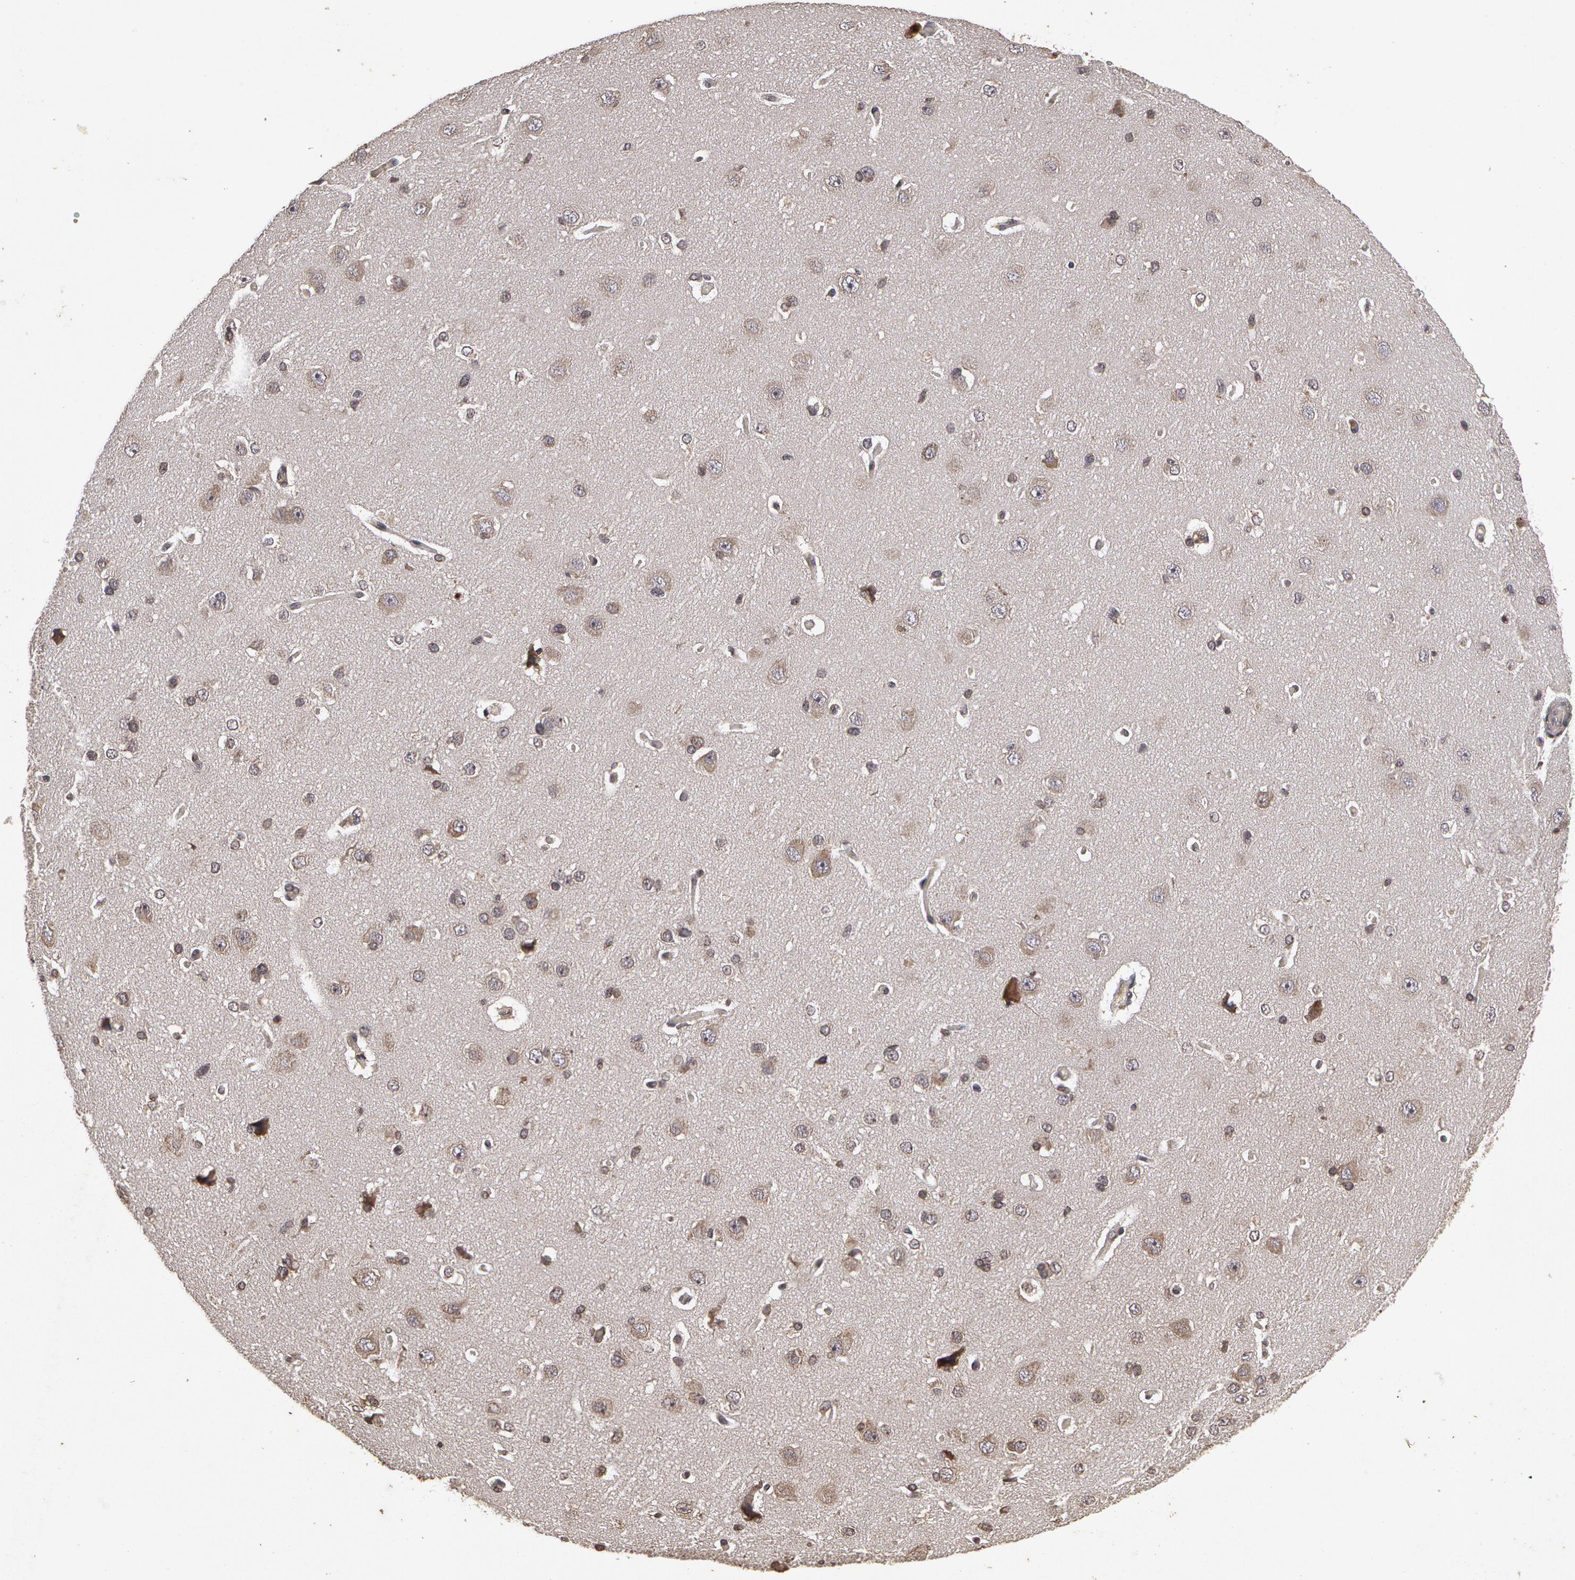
{"staining": {"intensity": "weak", "quantity": ">75%", "location": "cytoplasmic/membranous"}, "tissue": "cerebral cortex", "cell_type": "Endothelial cells", "image_type": "normal", "snomed": [{"axis": "morphology", "description": "Normal tissue, NOS"}, {"axis": "topography", "description": "Cerebral cortex"}], "caption": "Immunohistochemistry of benign cerebral cortex exhibits low levels of weak cytoplasmic/membranous expression in about >75% of endothelial cells. (DAB (3,3'-diaminobenzidine) IHC, brown staining for protein, blue staining for nuclei).", "gene": "CALR", "patient": {"sex": "female", "age": 45}}